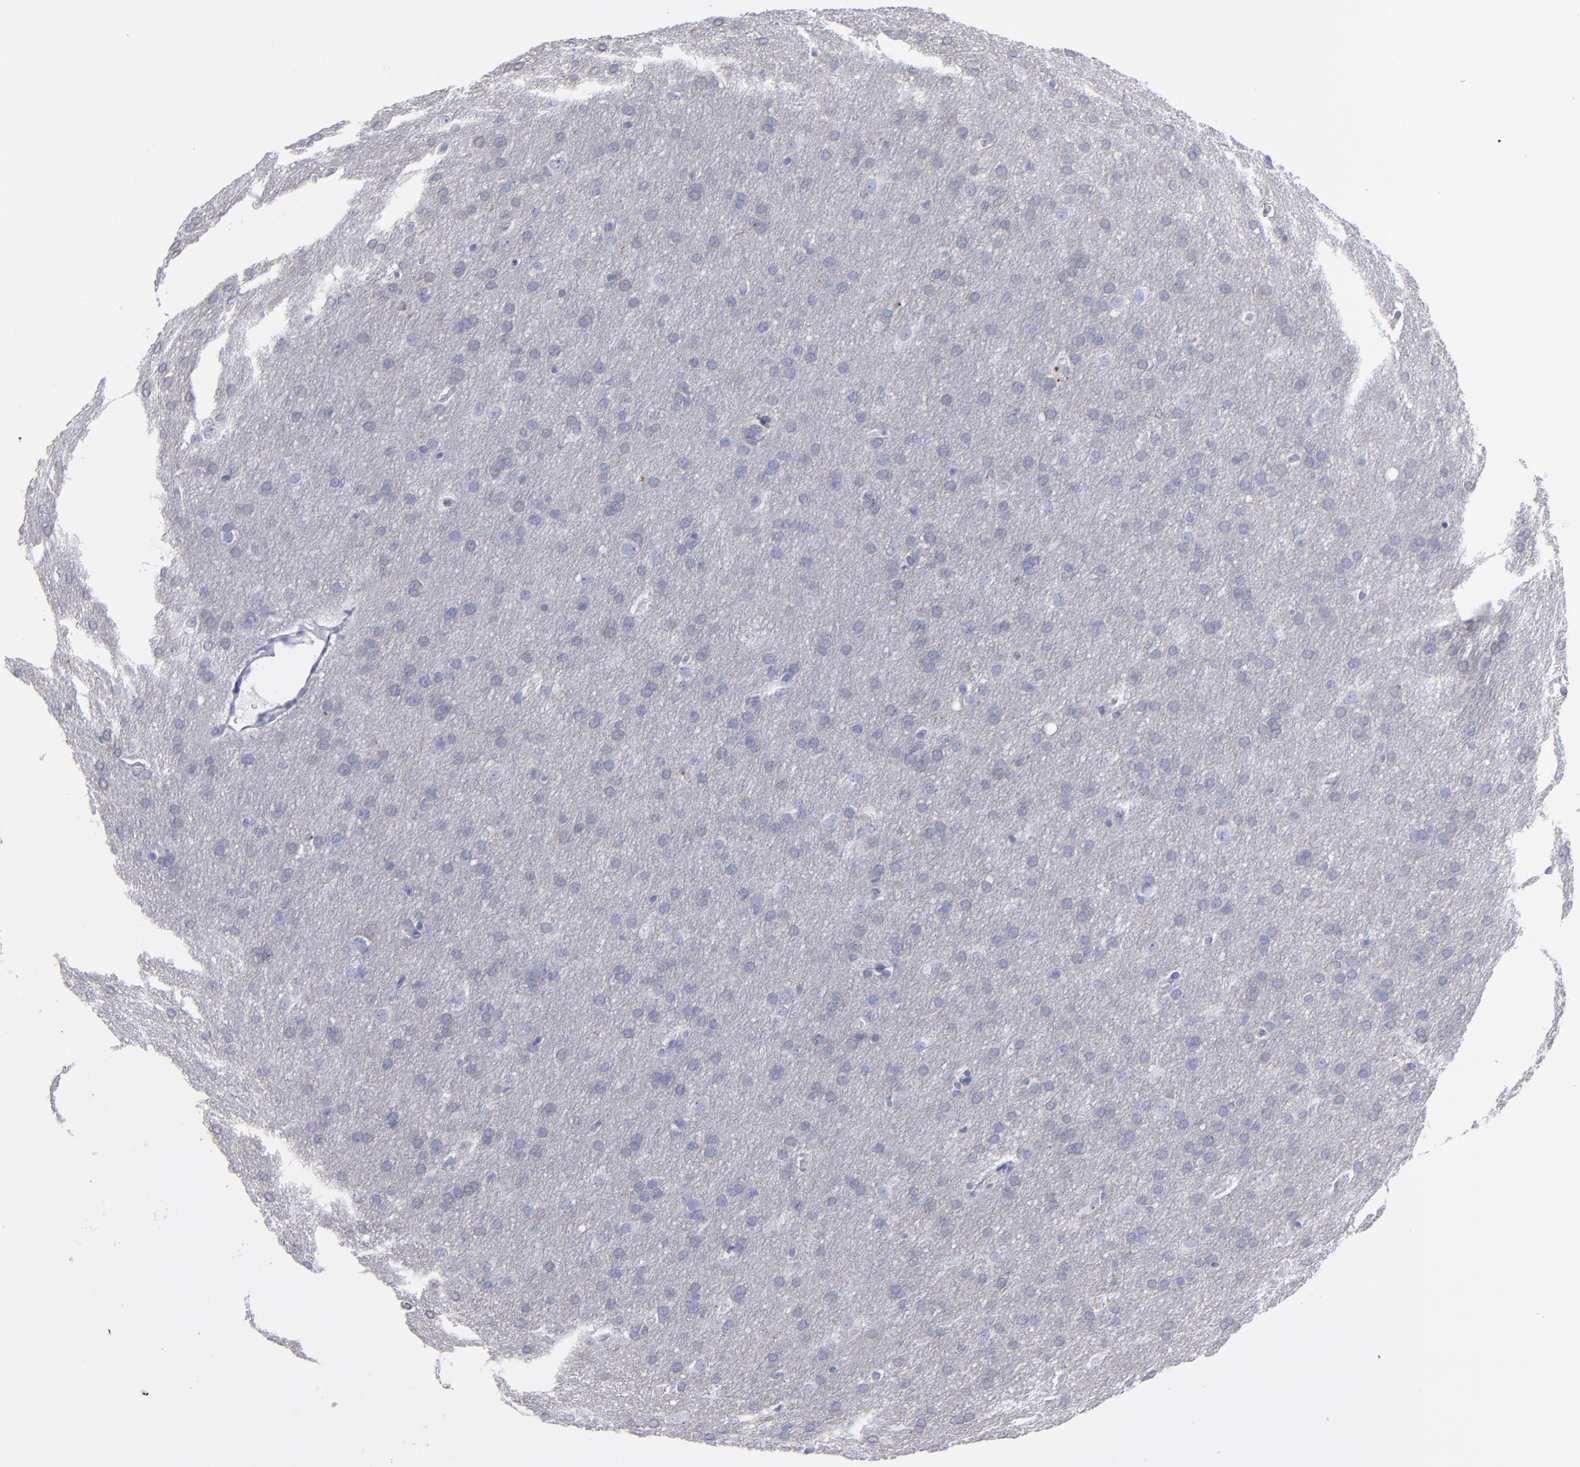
{"staining": {"intensity": "negative", "quantity": "none", "location": "none"}, "tissue": "glioma", "cell_type": "Tumor cells", "image_type": "cancer", "snomed": [{"axis": "morphology", "description": "Glioma, malignant, Low grade"}, {"axis": "topography", "description": "Brain"}], "caption": "This image is of glioma stained with immunohistochemistry to label a protein in brown with the nuclei are counter-stained blue. There is no staining in tumor cells.", "gene": "MFGE8", "patient": {"sex": "female", "age": 32}}